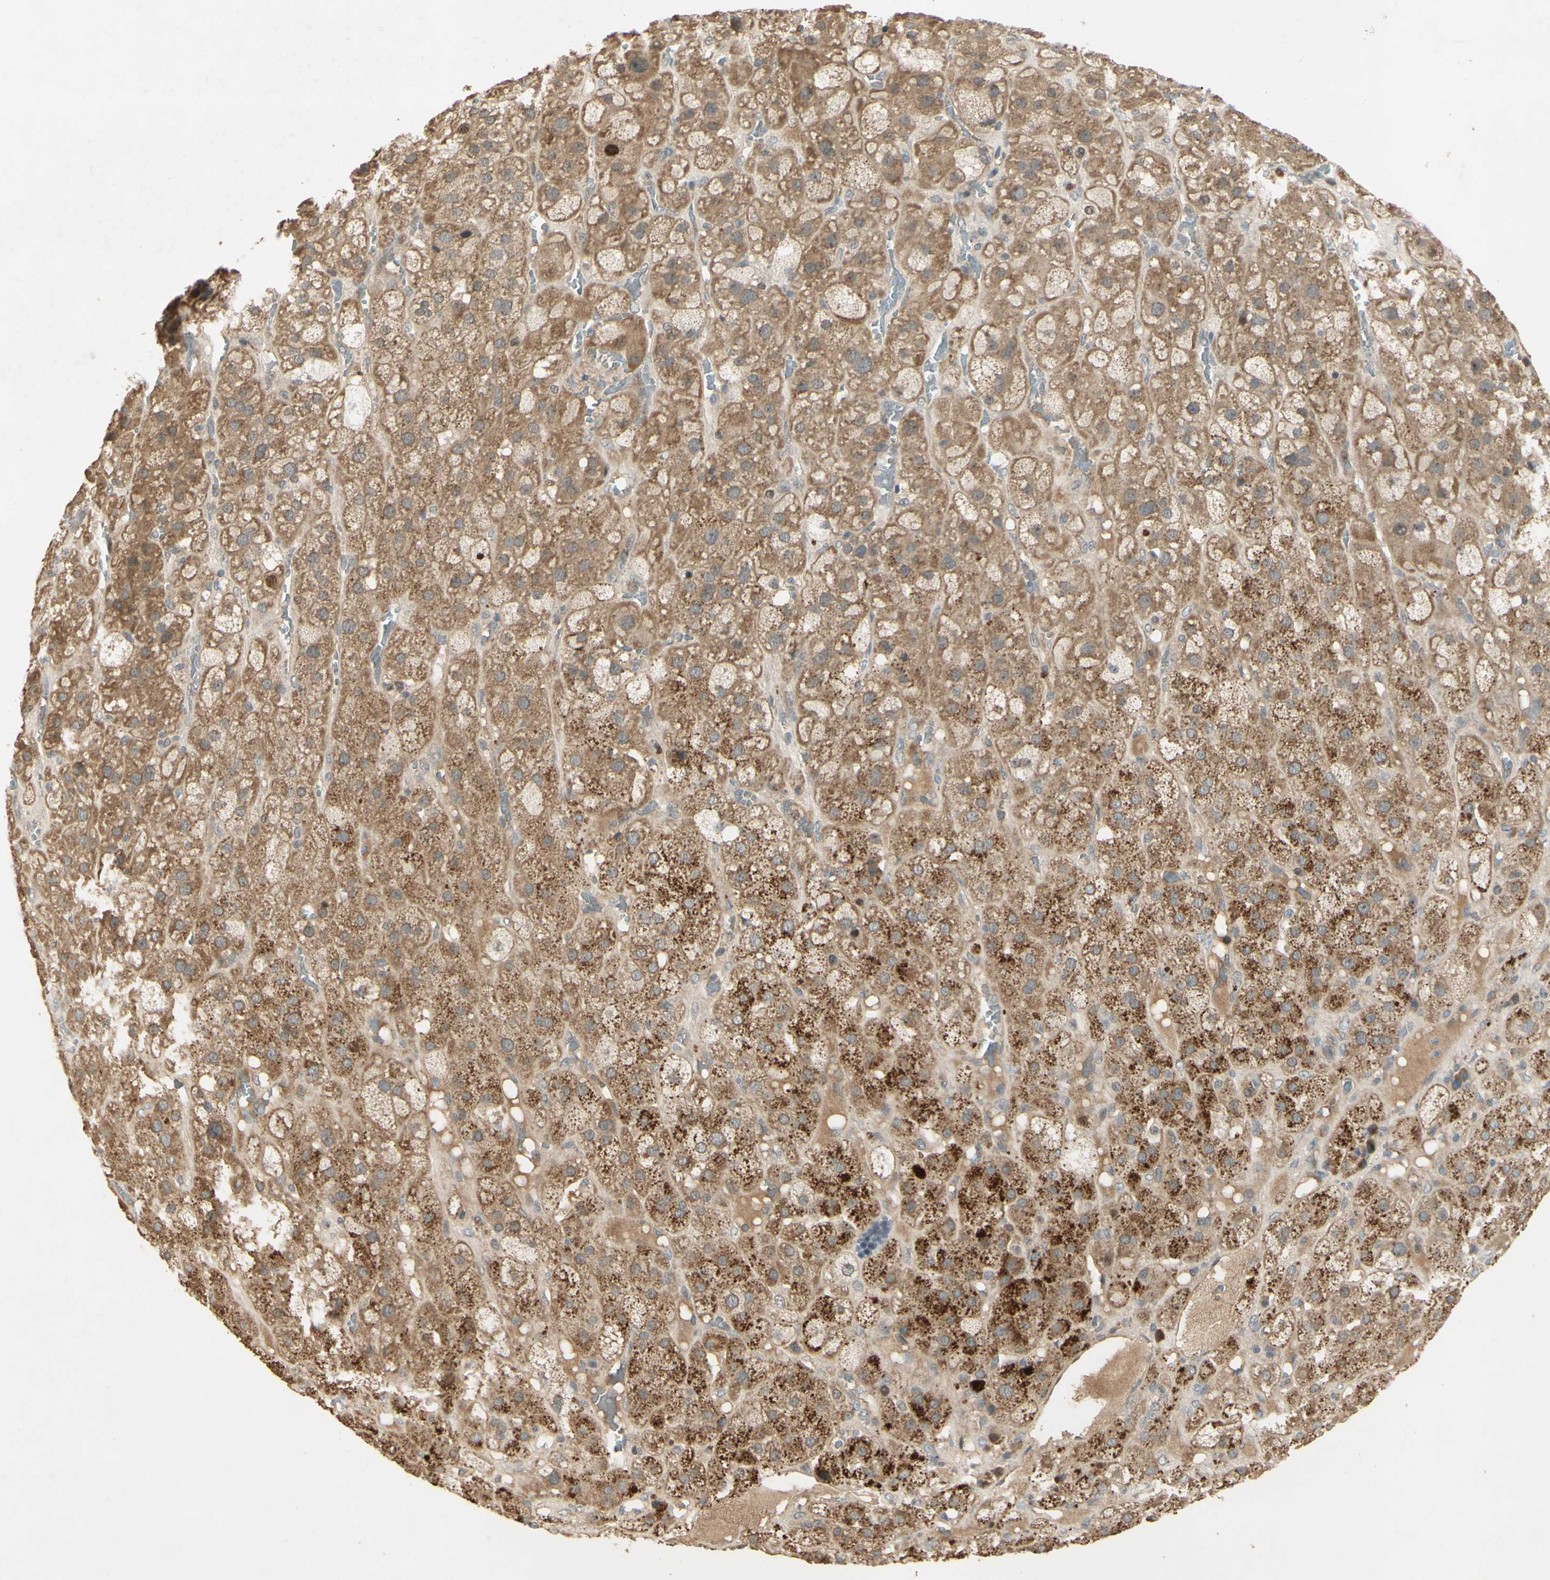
{"staining": {"intensity": "moderate", "quantity": "25%-75%", "location": "cytoplasmic/membranous"}, "tissue": "adrenal gland", "cell_type": "Glandular cells", "image_type": "normal", "snomed": [{"axis": "morphology", "description": "Normal tissue, NOS"}, {"axis": "topography", "description": "Adrenal gland"}], "caption": "This micrograph reveals benign adrenal gland stained with immunohistochemistry (IHC) to label a protein in brown. The cytoplasmic/membranous of glandular cells show moderate positivity for the protein. Nuclei are counter-stained blue.", "gene": "RAD18", "patient": {"sex": "female", "age": 47}}